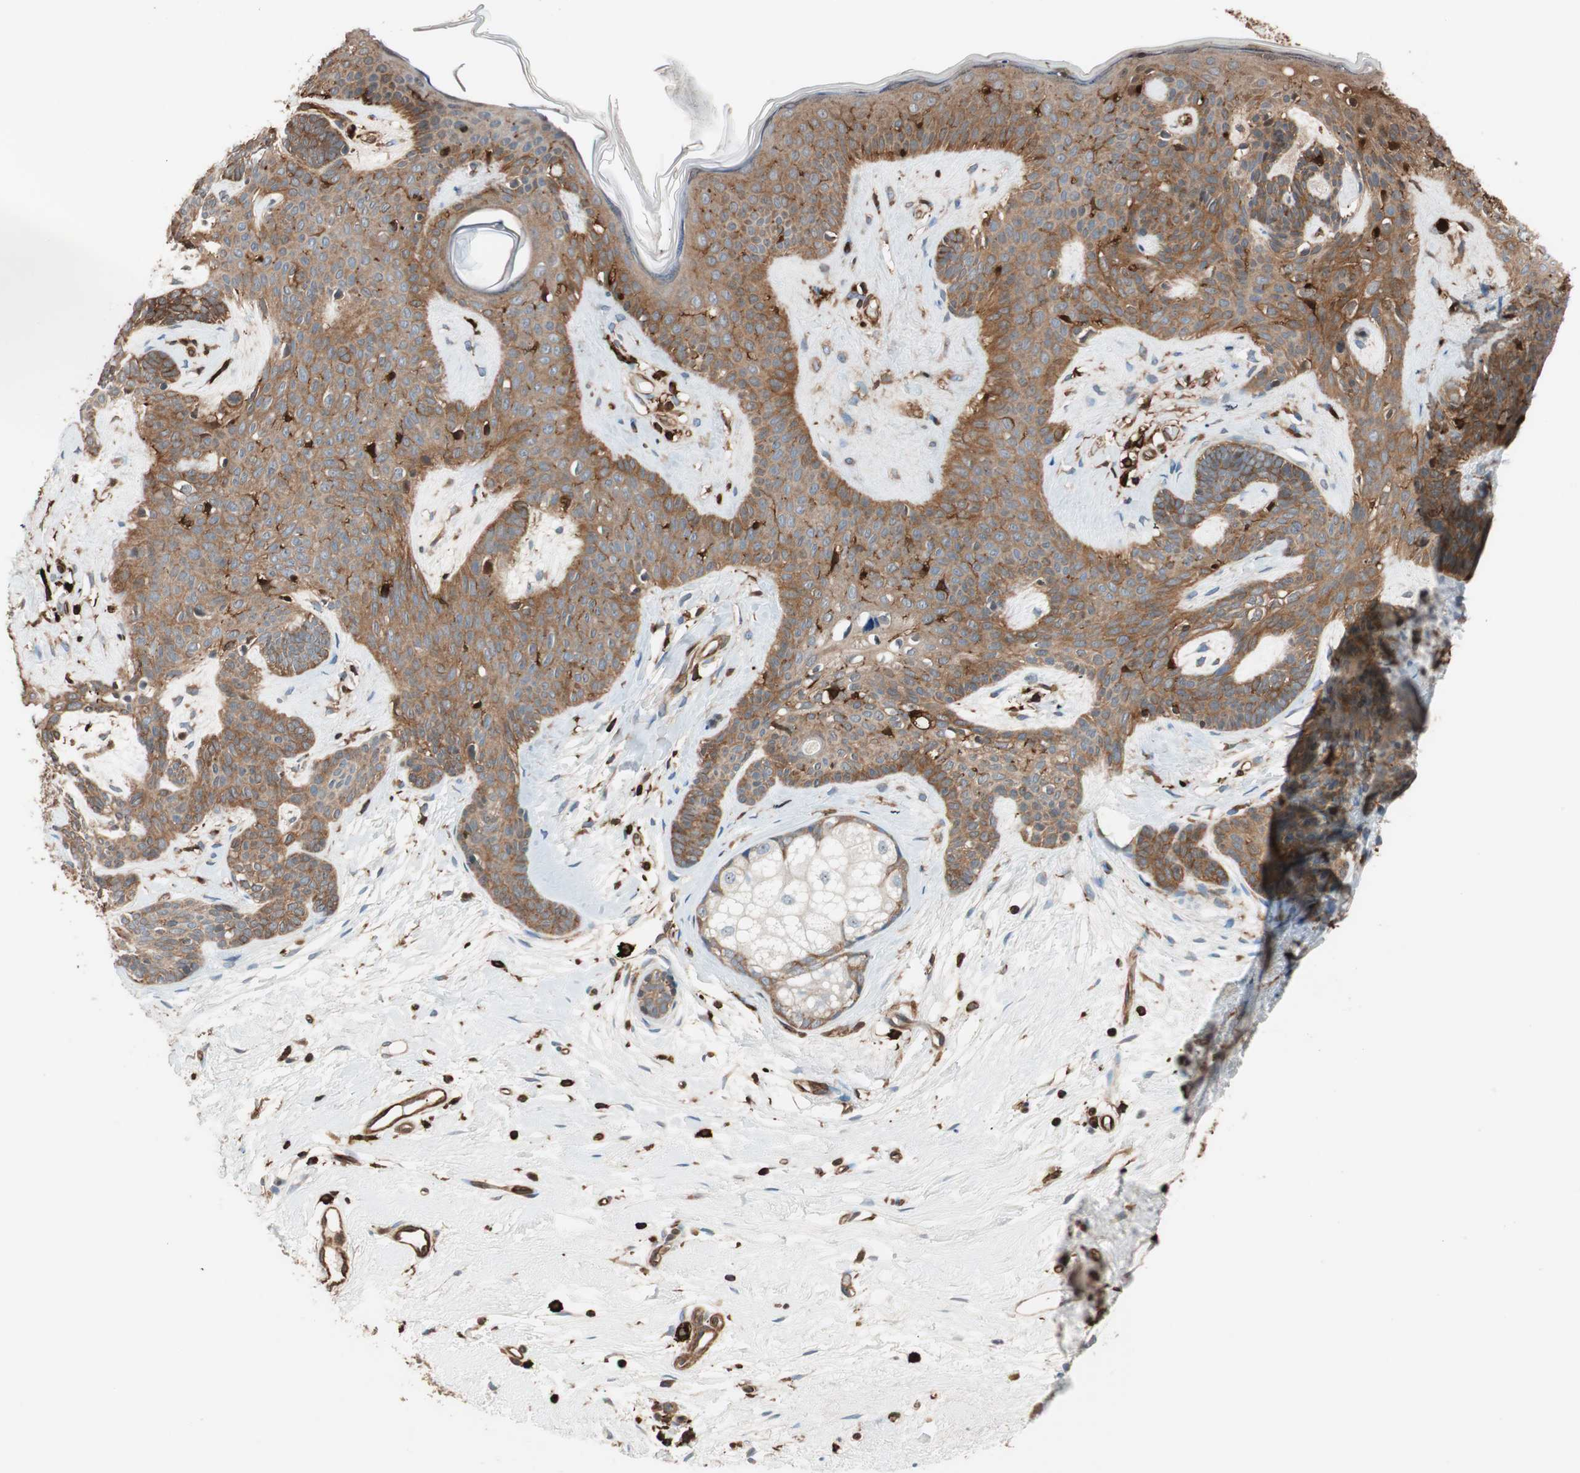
{"staining": {"intensity": "moderate", "quantity": ">75%", "location": "cytoplasmic/membranous"}, "tissue": "skin cancer", "cell_type": "Tumor cells", "image_type": "cancer", "snomed": [{"axis": "morphology", "description": "Developmental malformation"}, {"axis": "morphology", "description": "Basal cell carcinoma"}, {"axis": "topography", "description": "Skin"}], "caption": "Skin basal cell carcinoma stained with IHC reveals moderate cytoplasmic/membranous positivity in approximately >75% of tumor cells. Immunohistochemistry stains the protein in brown and the nuclei are stained blue.", "gene": "VASP", "patient": {"sex": "female", "age": 62}}